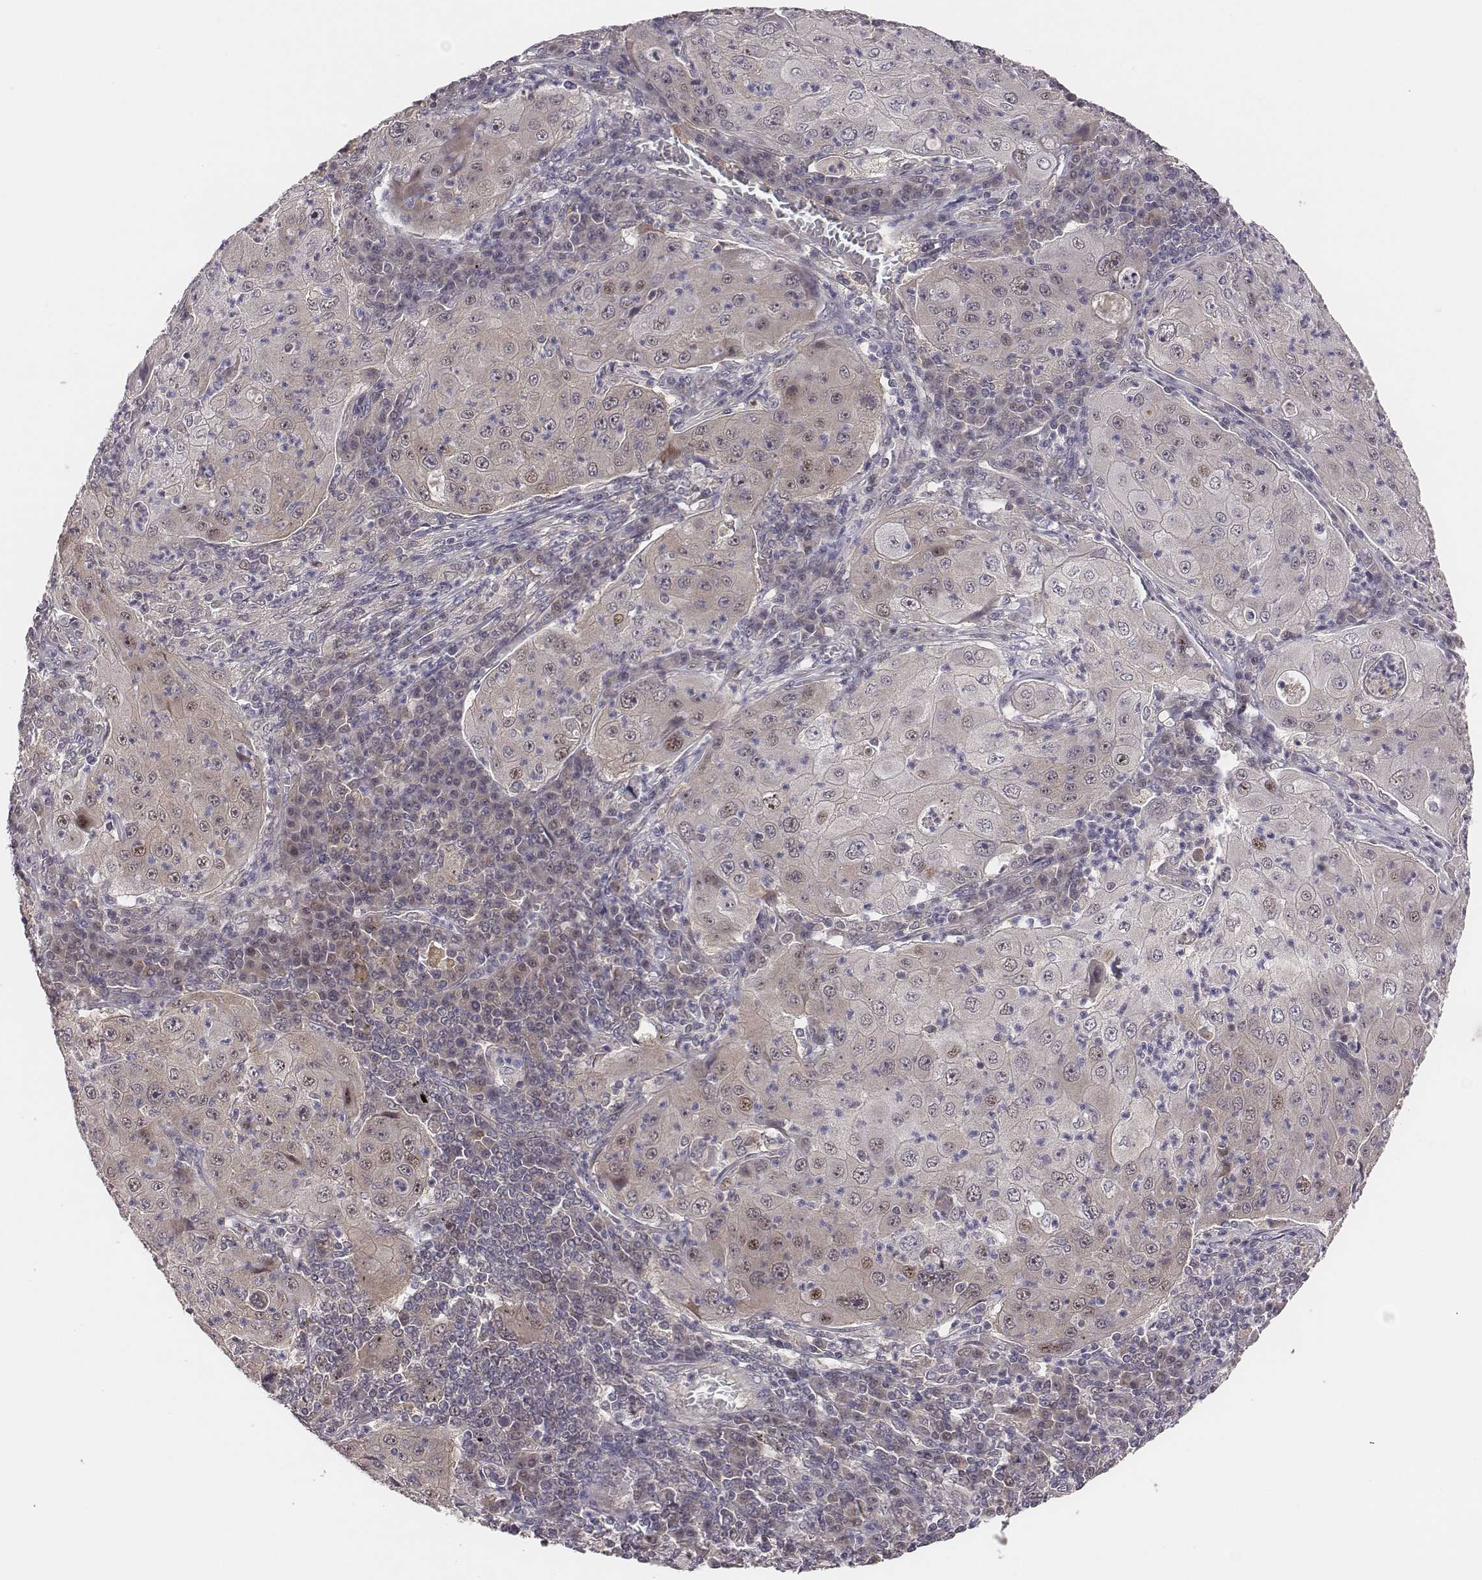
{"staining": {"intensity": "negative", "quantity": "none", "location": "none"}, "tissue": "lung cancer", "cell_type": "Tumor cells", "image_type": "cancer", "snomed": [{"axis": "morphology", "description": "Squamous cell carcinoma, NOS"}, {"axis": "topography", "description": "Lung"}], "caption": "Protein analysis of squamous cell carcinoma (lung) demonstrates no significant staining in tumor cells.", "gene": "SMURF2", "patient": {"sex": "female", "age": 59}}